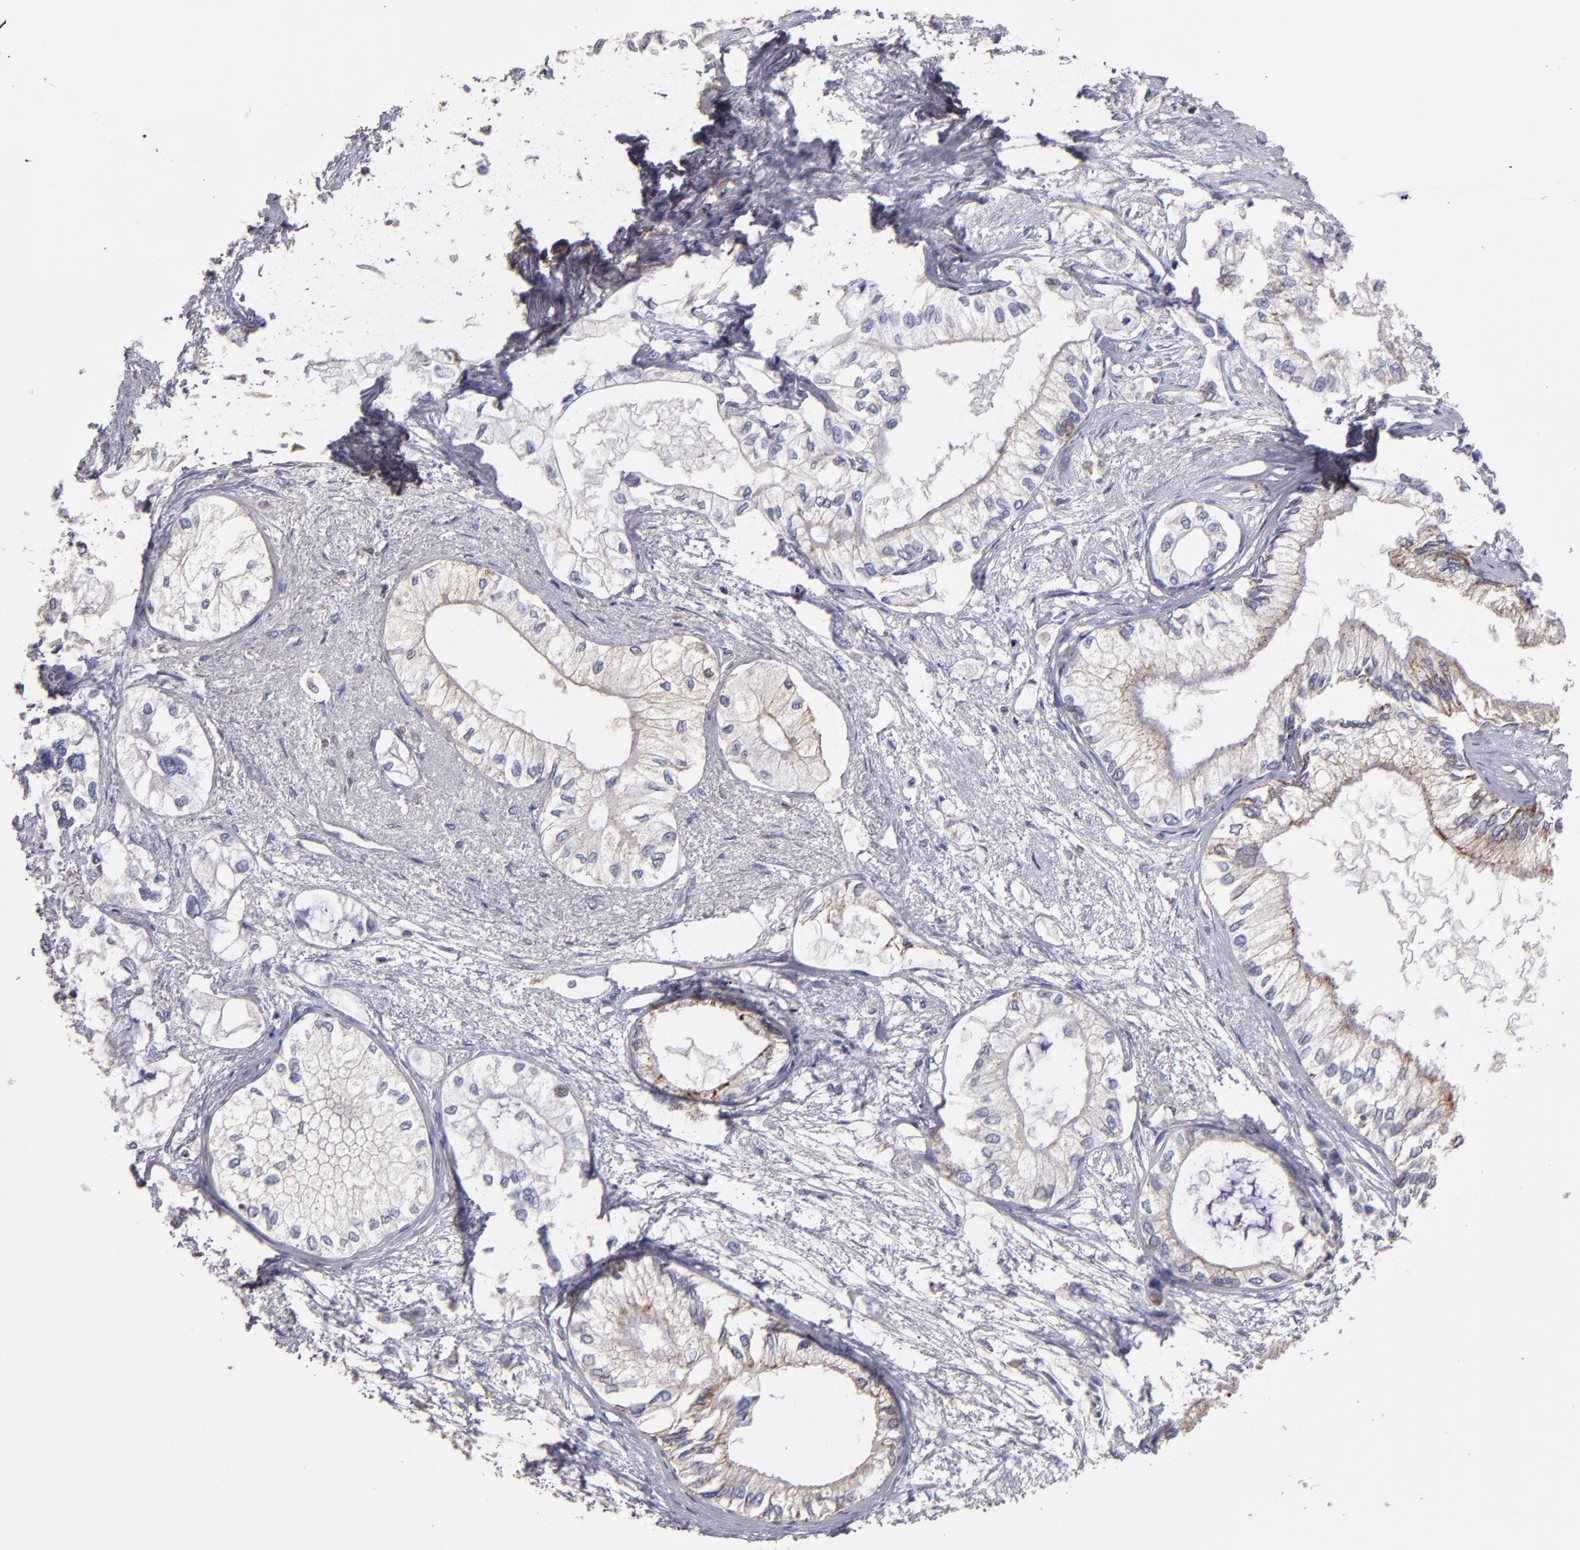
{"staining": {"intensity": "weak", "quantity": "<25%", "location": "cytoplasmic/membranous"}, "tissue": "pancreatic cancer", "cell_type": "Tumor cells", "image_type": "cancer", "snomed": [{"axis": "morphology", "description": "Adenocarcinoma, NOS"}, {"axis": "topography", "description": "Pancreas"}], "caption": "Pancreatic cancer was stained to show a protein in brown. There is no significant positivity in tumor cells.", "gene": "CLTA", "patient": {"sex": "male", "age": 79}}